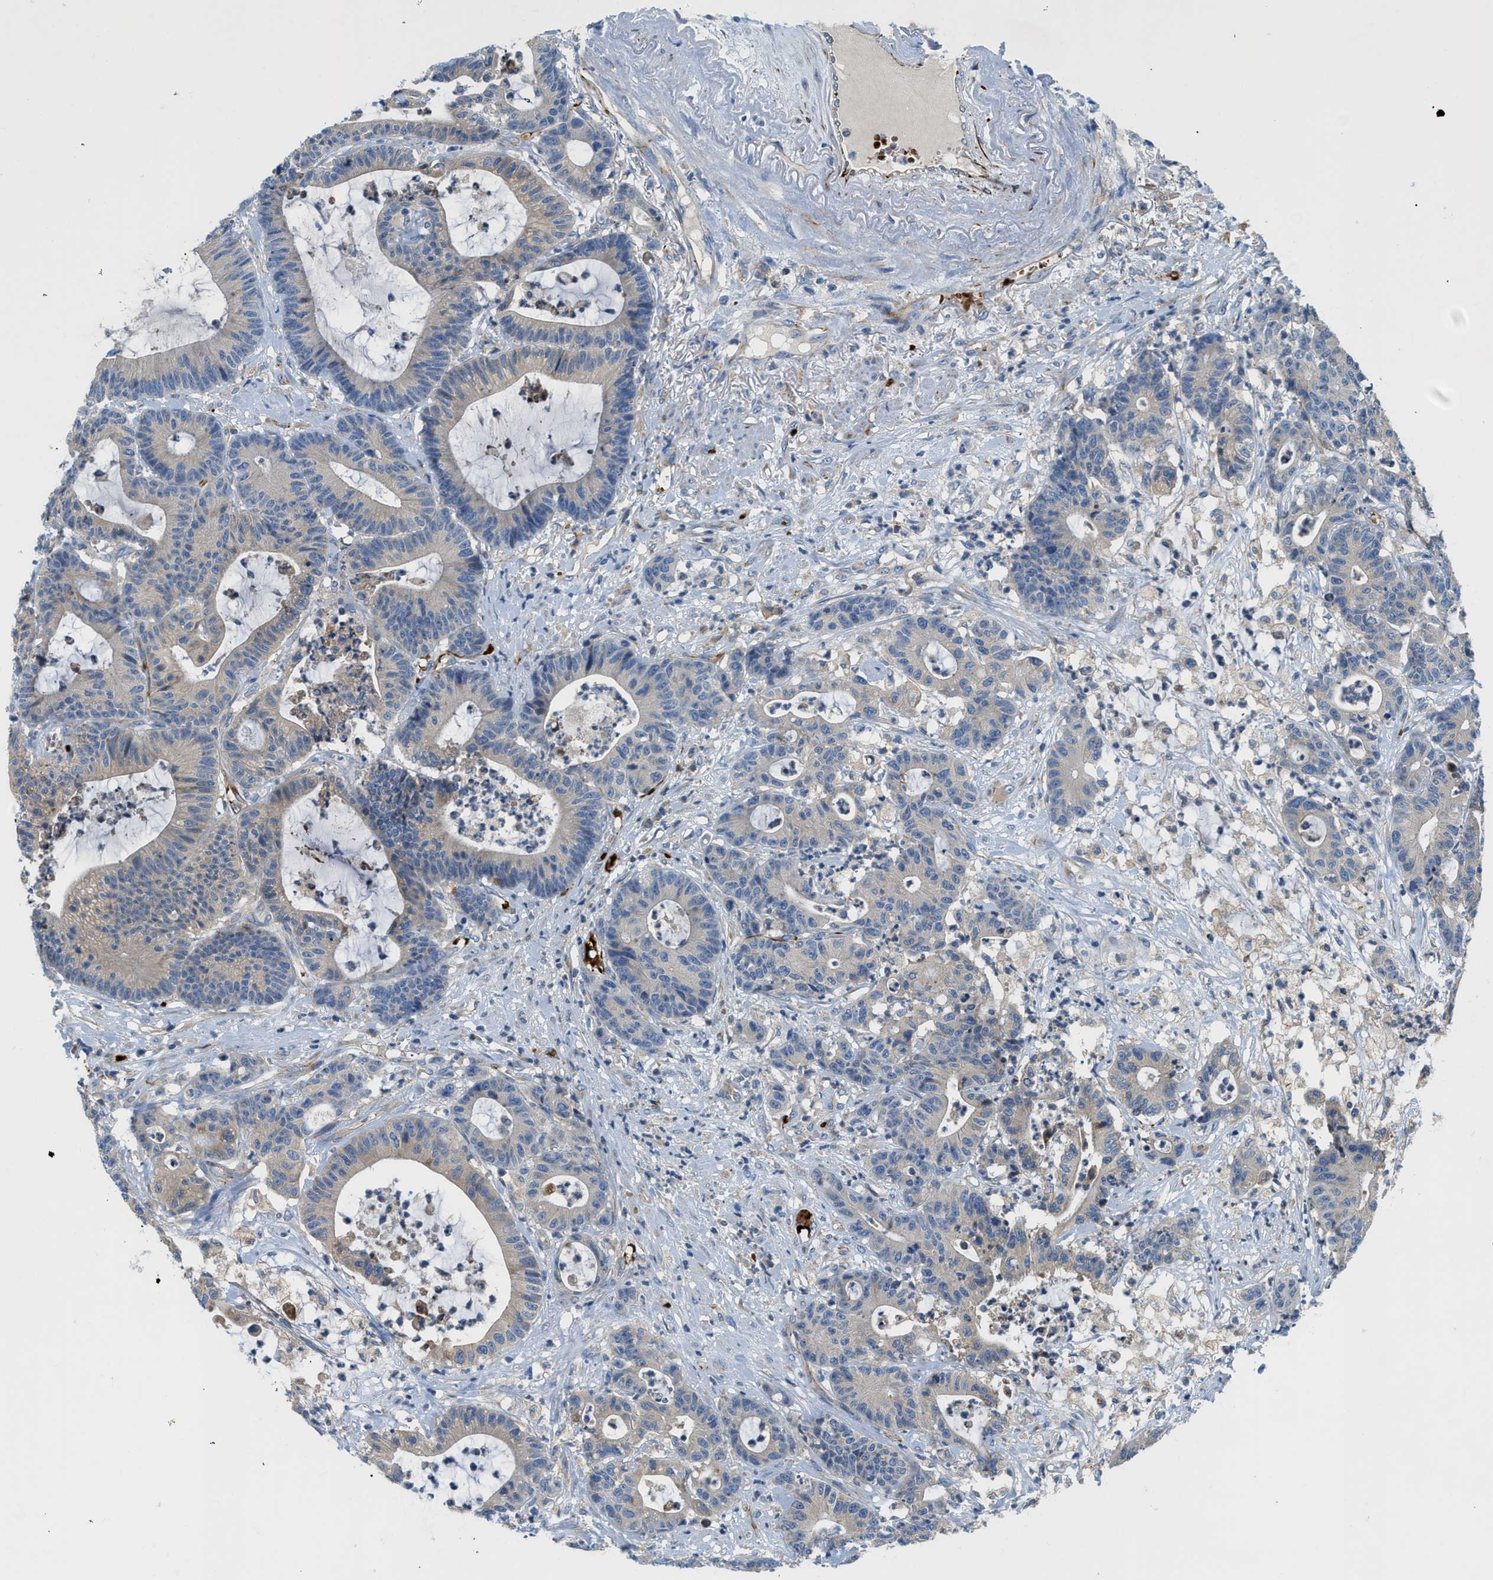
{"staining": {"intensity": "weak", "quantity": "<25%", "location": "cytoplasmic/membranous"}, "tissue": "colorectal cancer", "cell_type": "Tumor cells", "image_type": "cancer", "snomed": [{"axis": "morphology", "description": "Adenocarcinoma, NOS"}, {"axis": "topography", "description": "Colon"}], "caption": "Immunohistochemistry (IHC) image of human colorectal cancer stained for a protein (brown), which exhibits no positivity in tumor cells.", "gene": "ZNF831", "patient": {"sex": "female", "age": 84}}